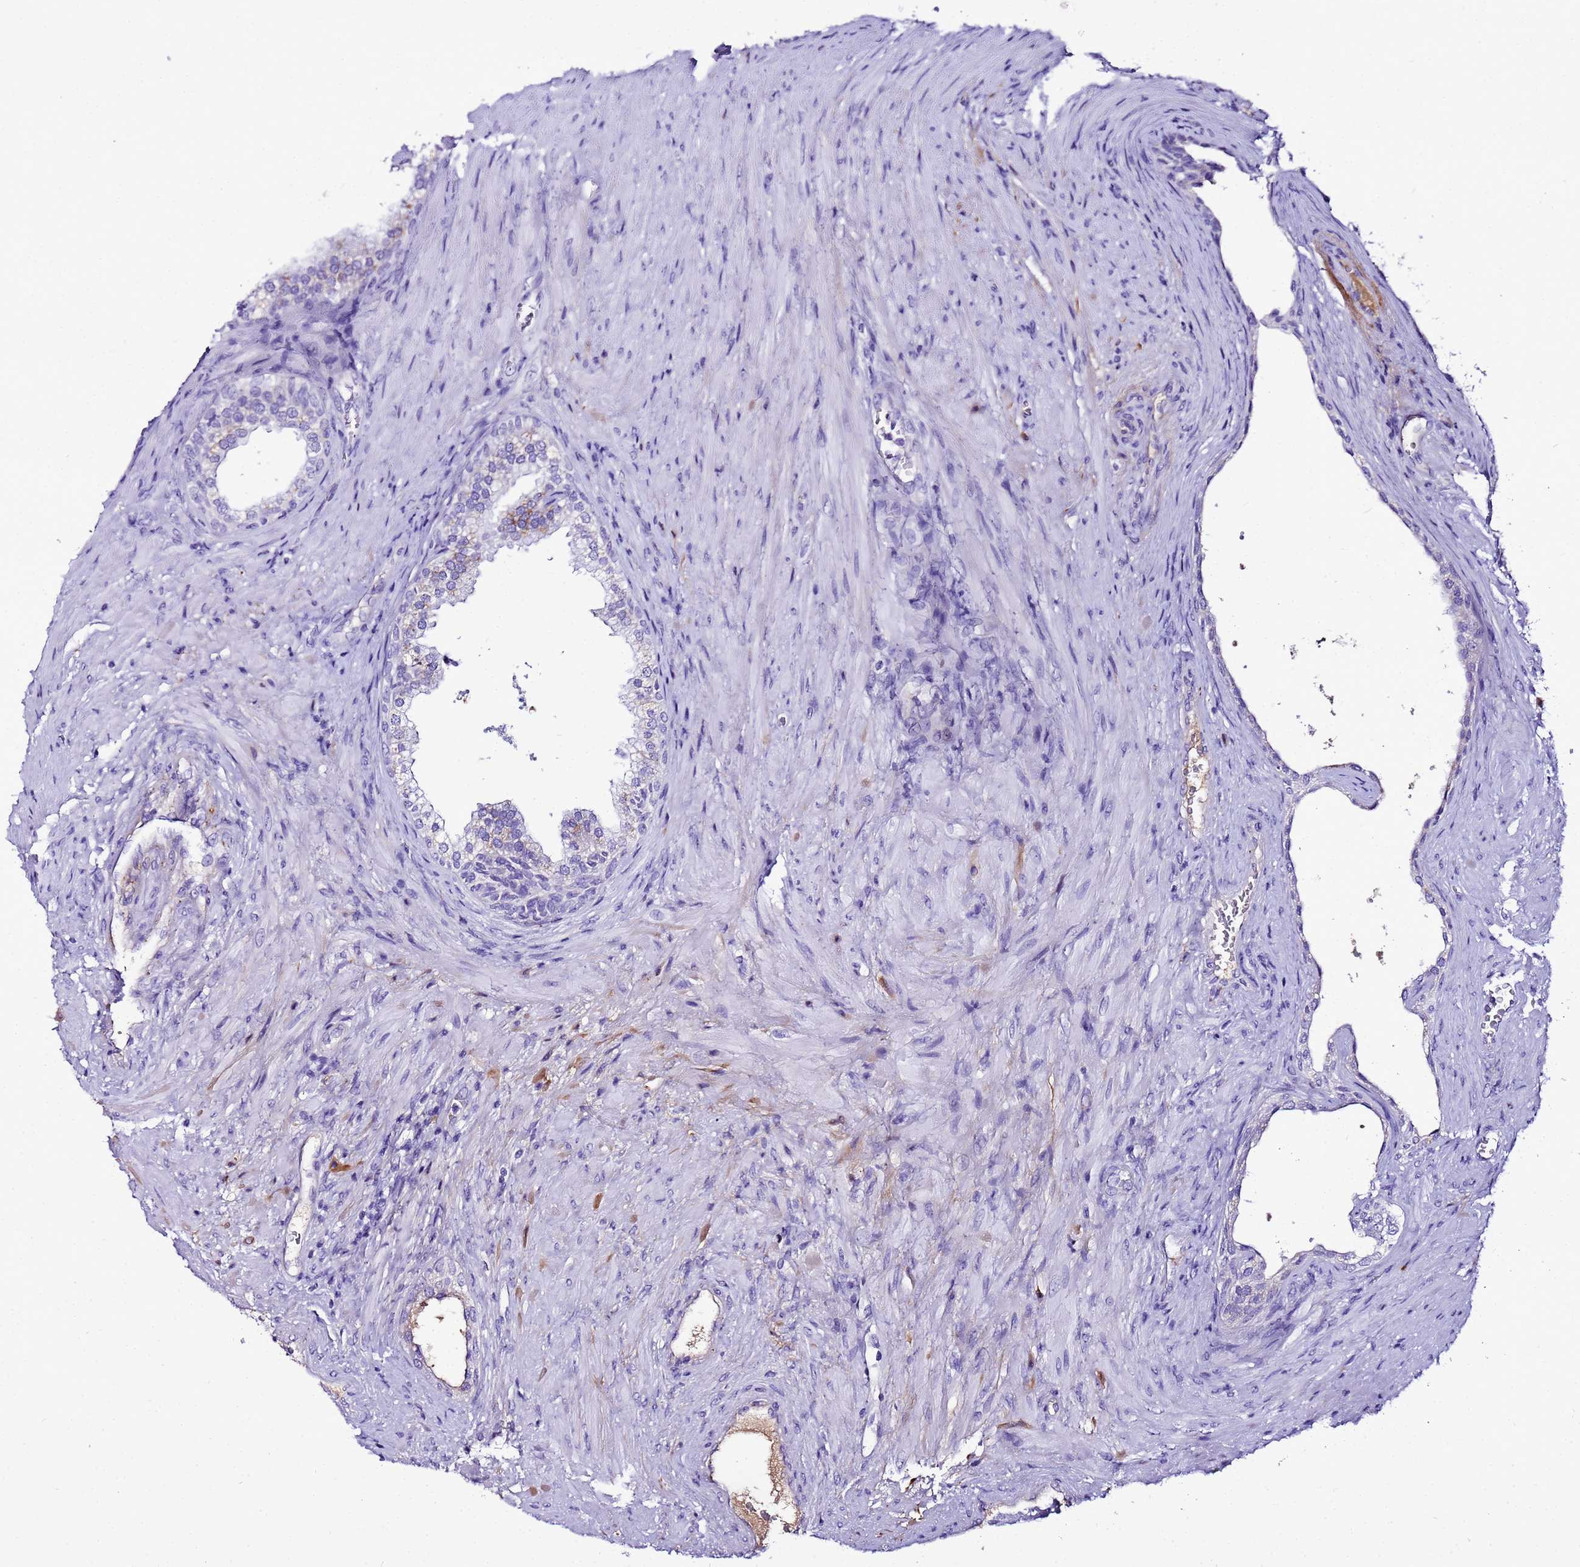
{"staining": {"intensity": "negative", "quantity": "none", "location": "none"}, "tissue": "prostate", "cell_type": "Glandular cells", "image_type": "normal", "snomed": [{"axis": "morphology", "description": "Normal tissue, NOS"}, {"axis": "topography", "description": "Prostate"}], "caption": "Protein analysis of benign prostate demonstrates no significant positivity in glandular cells. The staining was performed using DAB (3,3'-diaminobenzidine) to visualize the protein expression in brown, while the nuclei were stained in blue with hematoxylin (Magnification: 20x).", "gene": "CFHR1", "patient": {"sex": "male", "age": 76}}